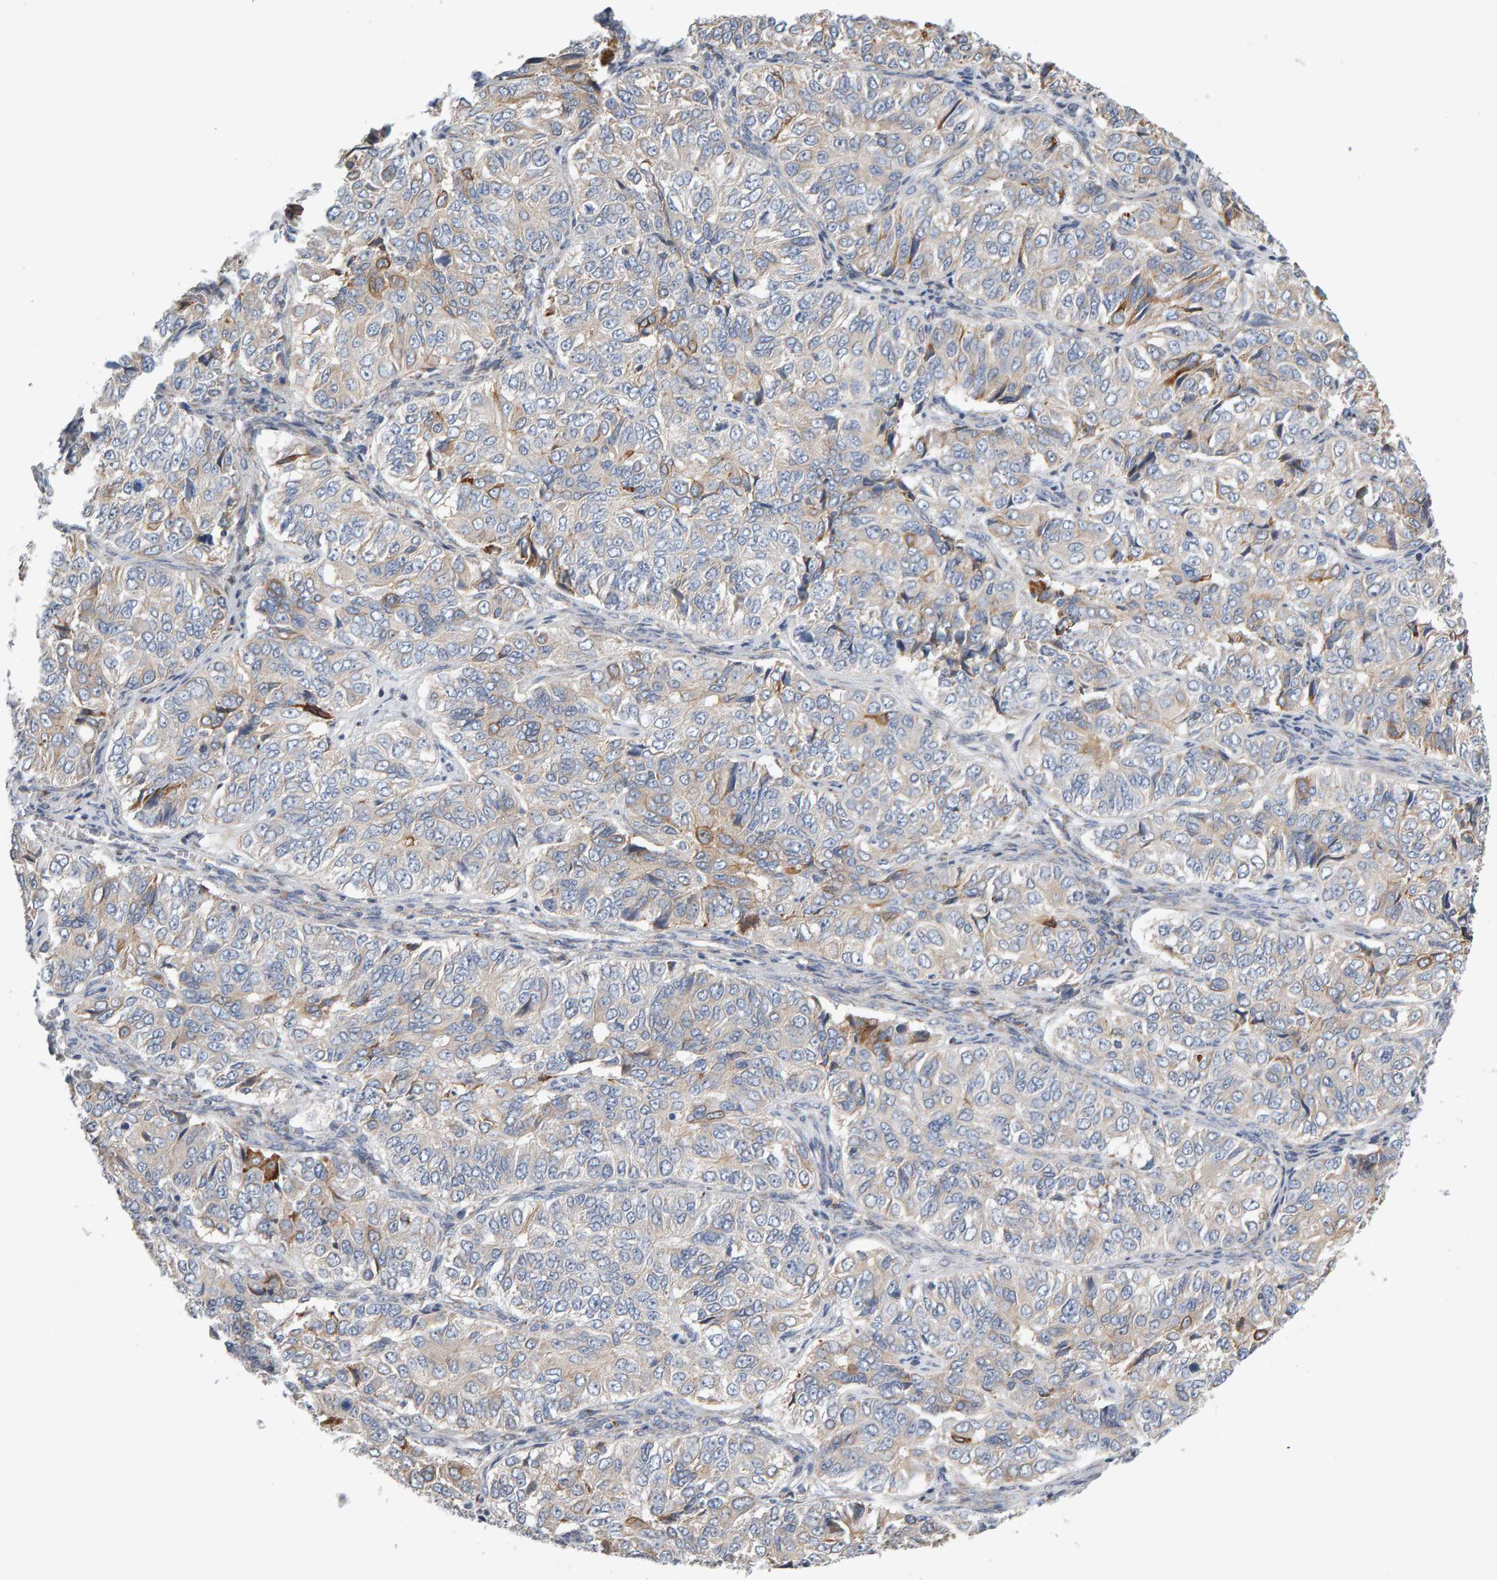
{"staining": {"intensity": "moderate", "quantity": "<25%", "location": "cytoplasmic/membranous"}, "tissue": "ovarian cancer", "cell_type": "Tumor cells", "image_type": "cancer", "snomed": [{"axis": "morphology", "description": "Carcinoma, endometroid"}, {"axis": "topography", "description": "Ovary"}], "caption": "Human endometroid carcinoma (ovarian) stained for a protein (brown) displays moderate cytoplasmic/membranous positive expression in approximately <25% of tumor cells.", "gene": "ENGASE", "patient": {"sex": "female", "age": 51}}